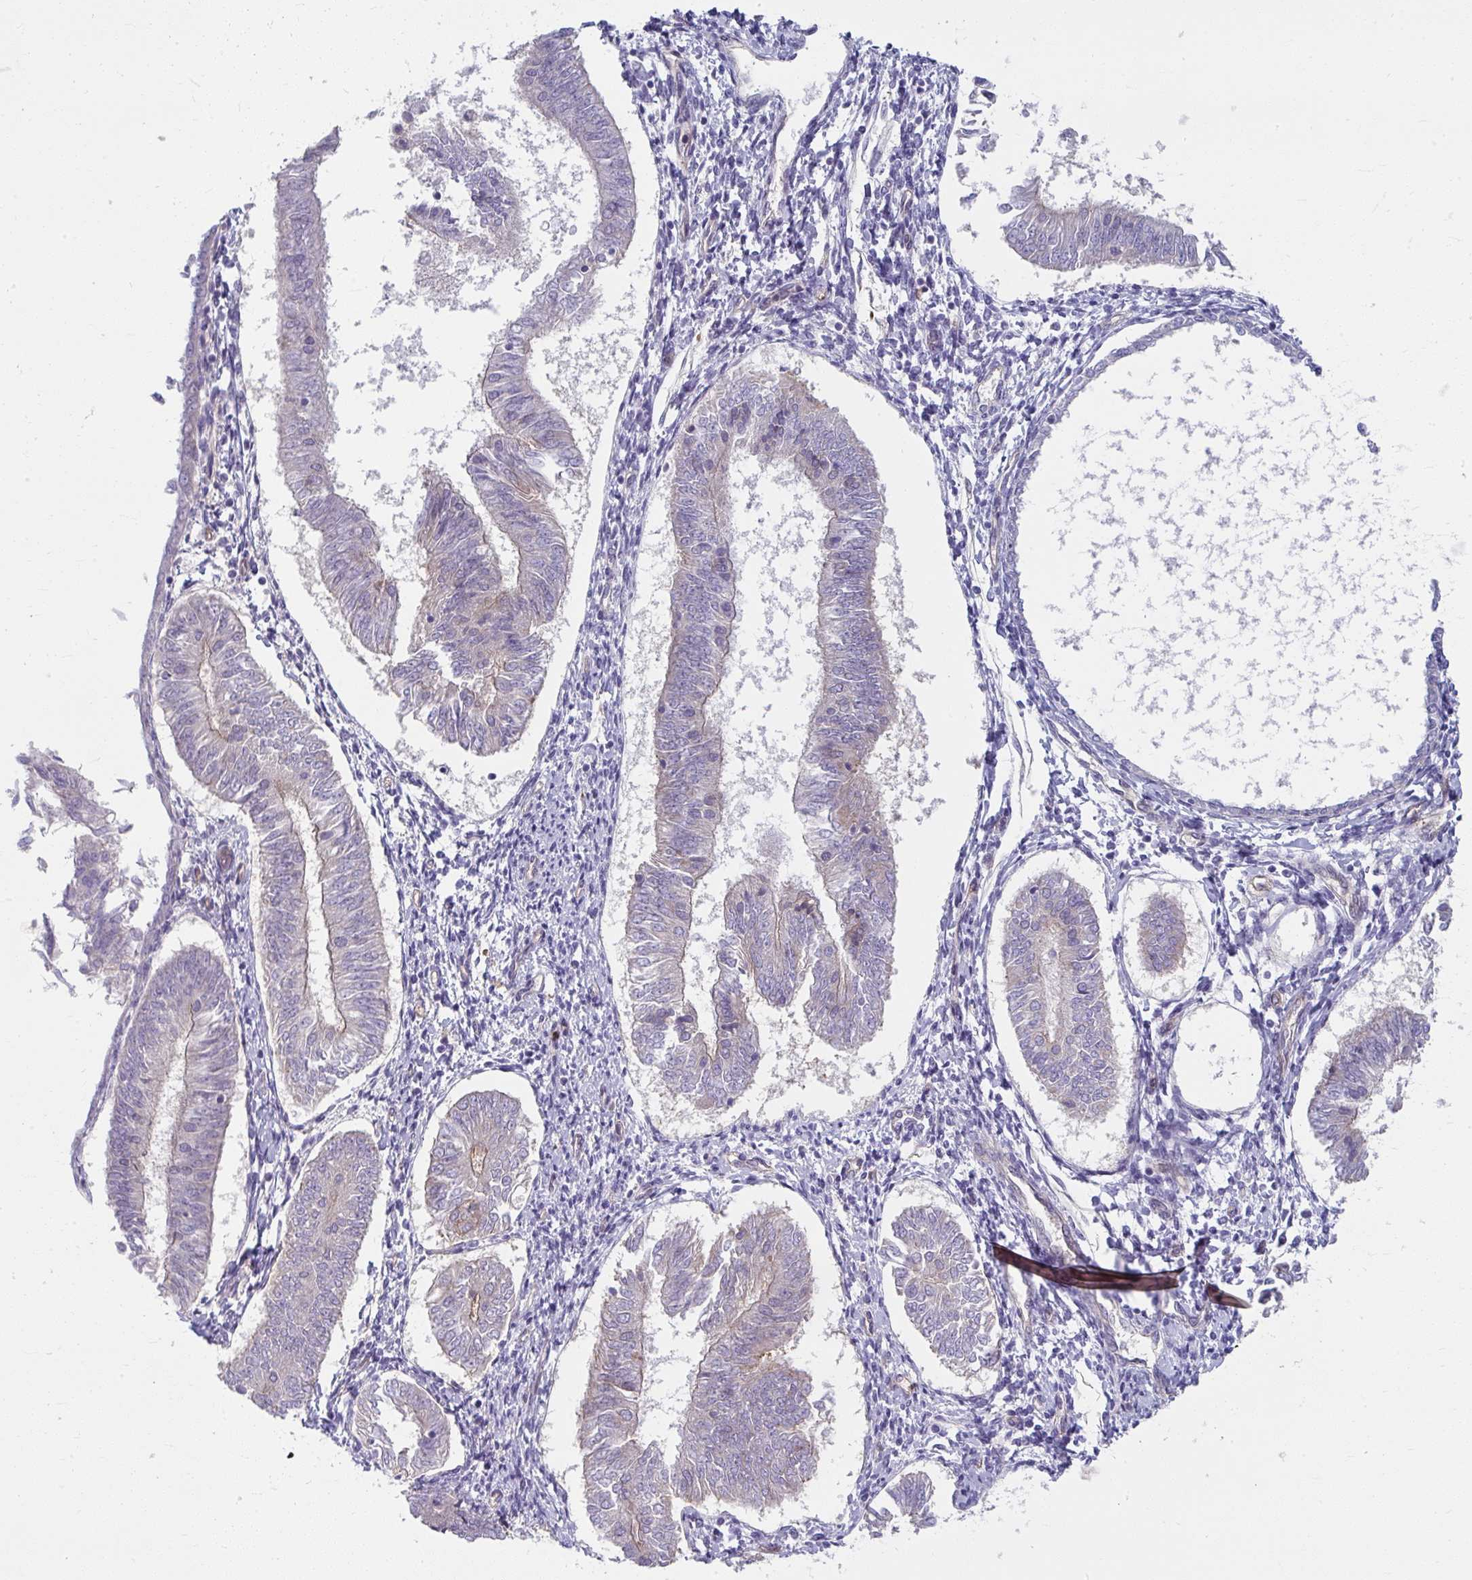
{"staining": {"intensity": "weak", "quantity": "<25%", "location": "cytoplasmic/membranous"}, "tissue": "endometrial cancer", "cell_type": "Tumor cells", "image_type": "cancer", "snomed": [{"axis": "morphology", "description": "Adenocarcinoma, NOS"}, {"axis": "topography", "description": "Endometrium"}], "caption": "IHC photomicrograph of neoplastic tissue: endometrial cancer stained with DAB demonstrates no significant protein staining in tumor cells. (Brightfield microscopy of DAB immunohistochemistry (IHC) at high magnification).", "gene": "MUS81", "patient": {"sex": "female", "age": 58}}